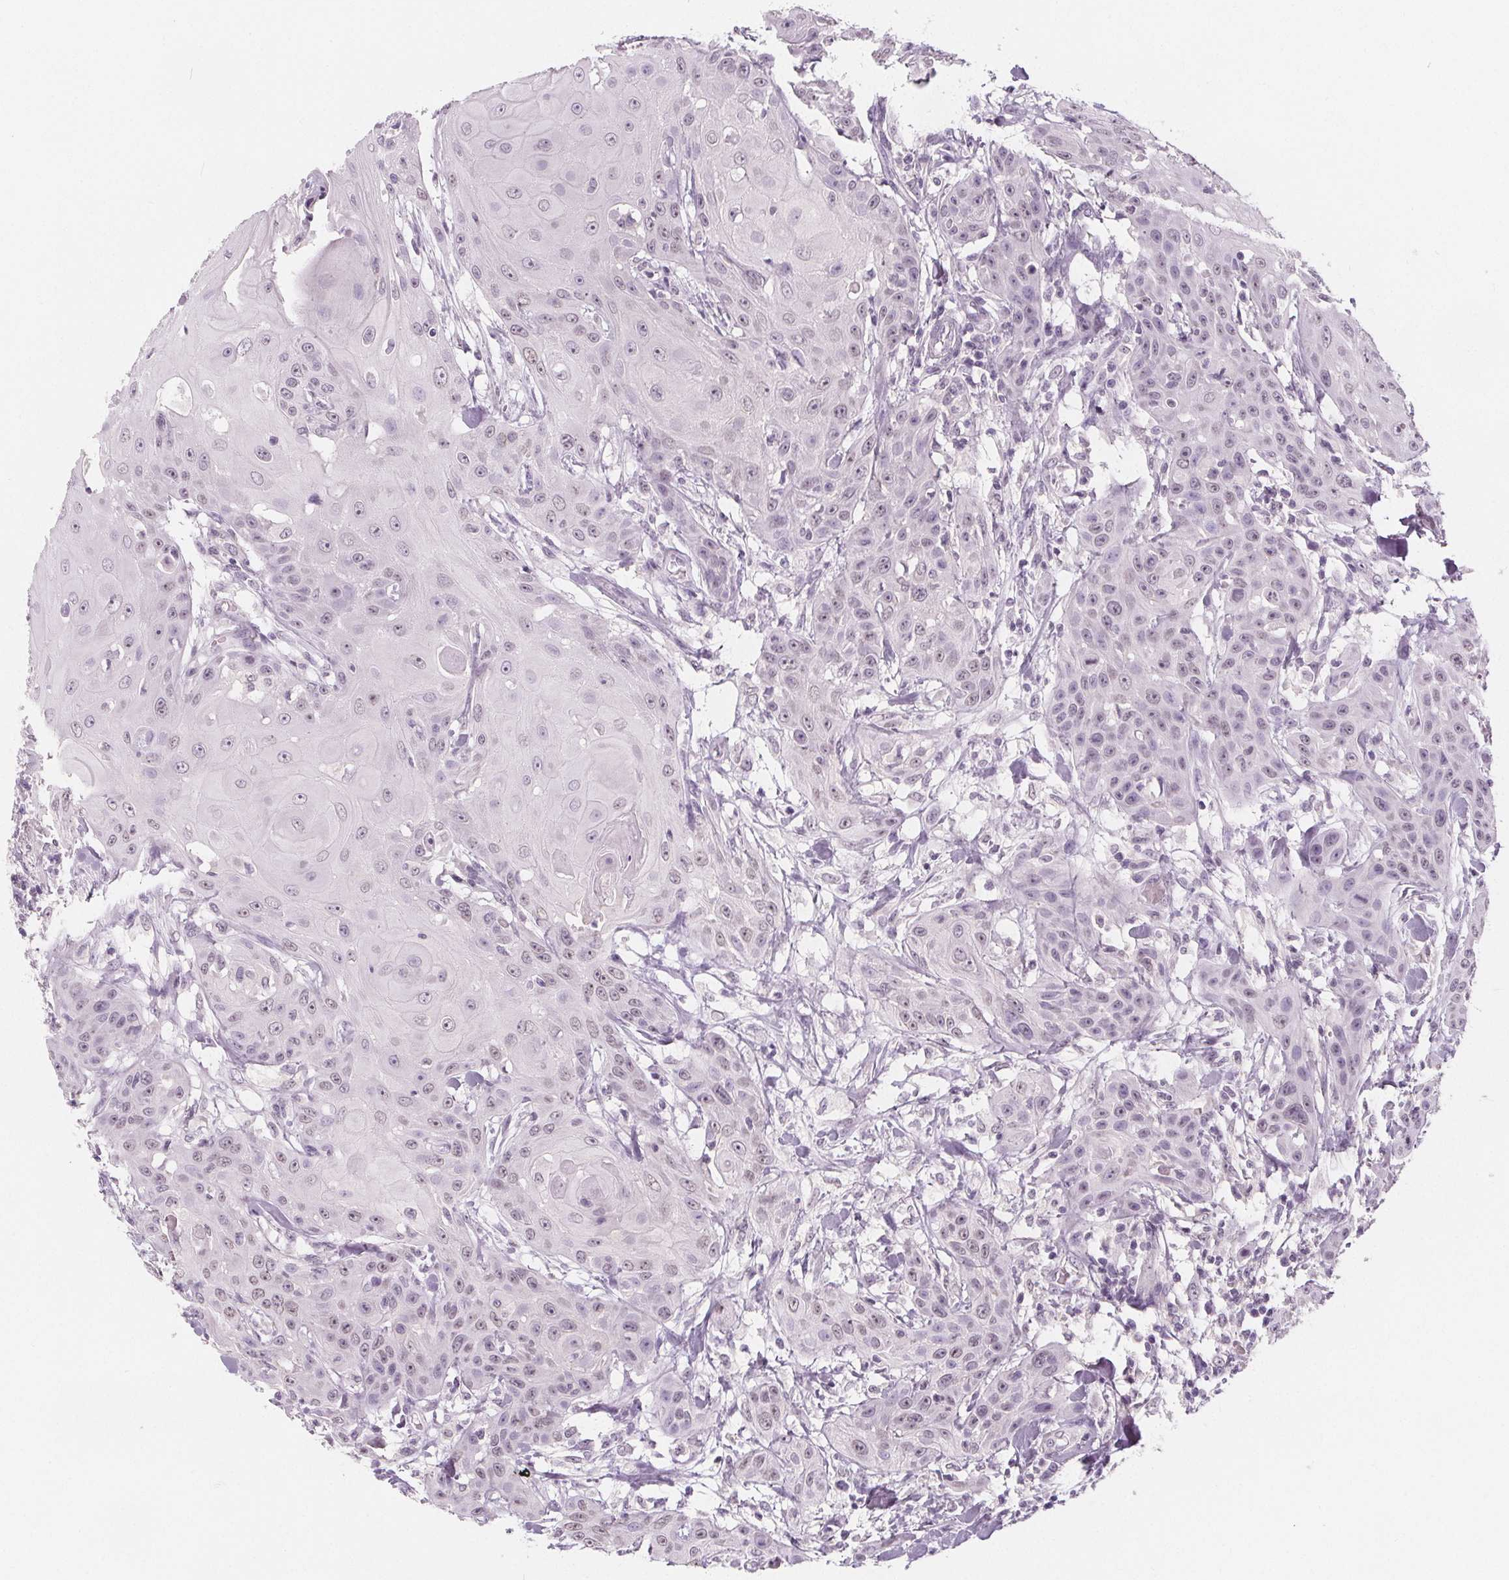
{"staining": {"intensity": "negative", "quantity": "none", "location": "none"}, "tissue": "head and neck cancer", "cell_type": "Tumor cells", "image_type": "cancer", "snomed": [{"axis": "morphology", "description": "Squamous cell carcinoma, NOS"}, {"axis": "topography", "description": "Oral tissue"}, {"axis": "topography", "description": "Head-Neck"}], "caption": "IHC of human head and neck cancer (squamous cell carcinoma) reveals no expression in tumor cells. (DAB (3,3'-diaminobenzidine) immunohistochemistry with hematoxylin counter stain).", "gene": "DBX2", "patient": {"sex": "female", "age": 55}}